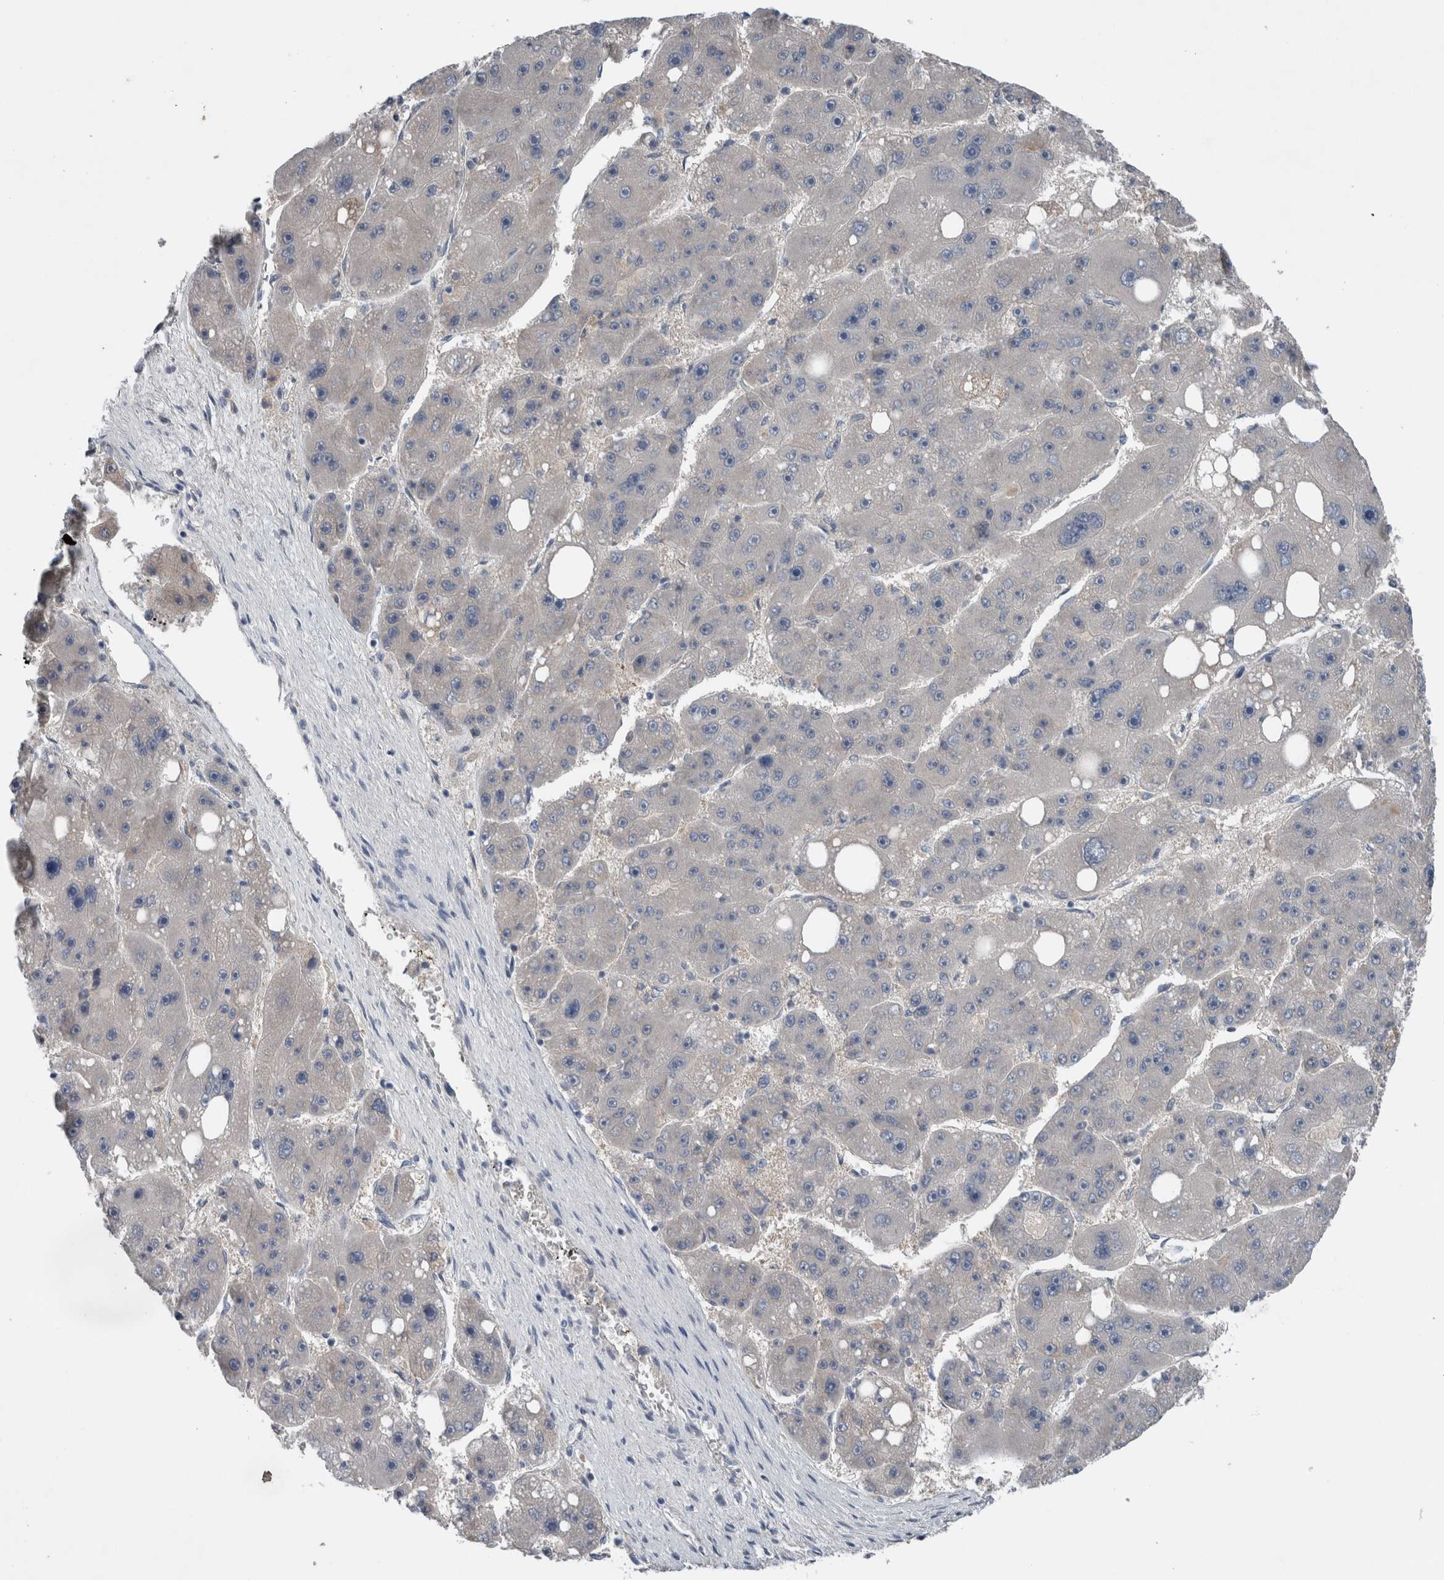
{"staining": {"intensity": "negative", "quantity": "none", "location": "none"}, "tissue": "liver cancer", "cell_type": "Tumor cells", "image_type": "cancer", "snomed": [{"axis": "morphology", "description": "Carcinoma, Hepatocellular, NOS"}, {"axis": "topography", "description": "Liver"}], "caption": "Tumor cells show no significant staining in hepatocellular carcinoma (liver). The staining is performed using DAB brown chromogen with nuclei counter-stained in using hematoxylin.", "gene": "CRNN", "patient": {"sex": "female", "age": 61}}